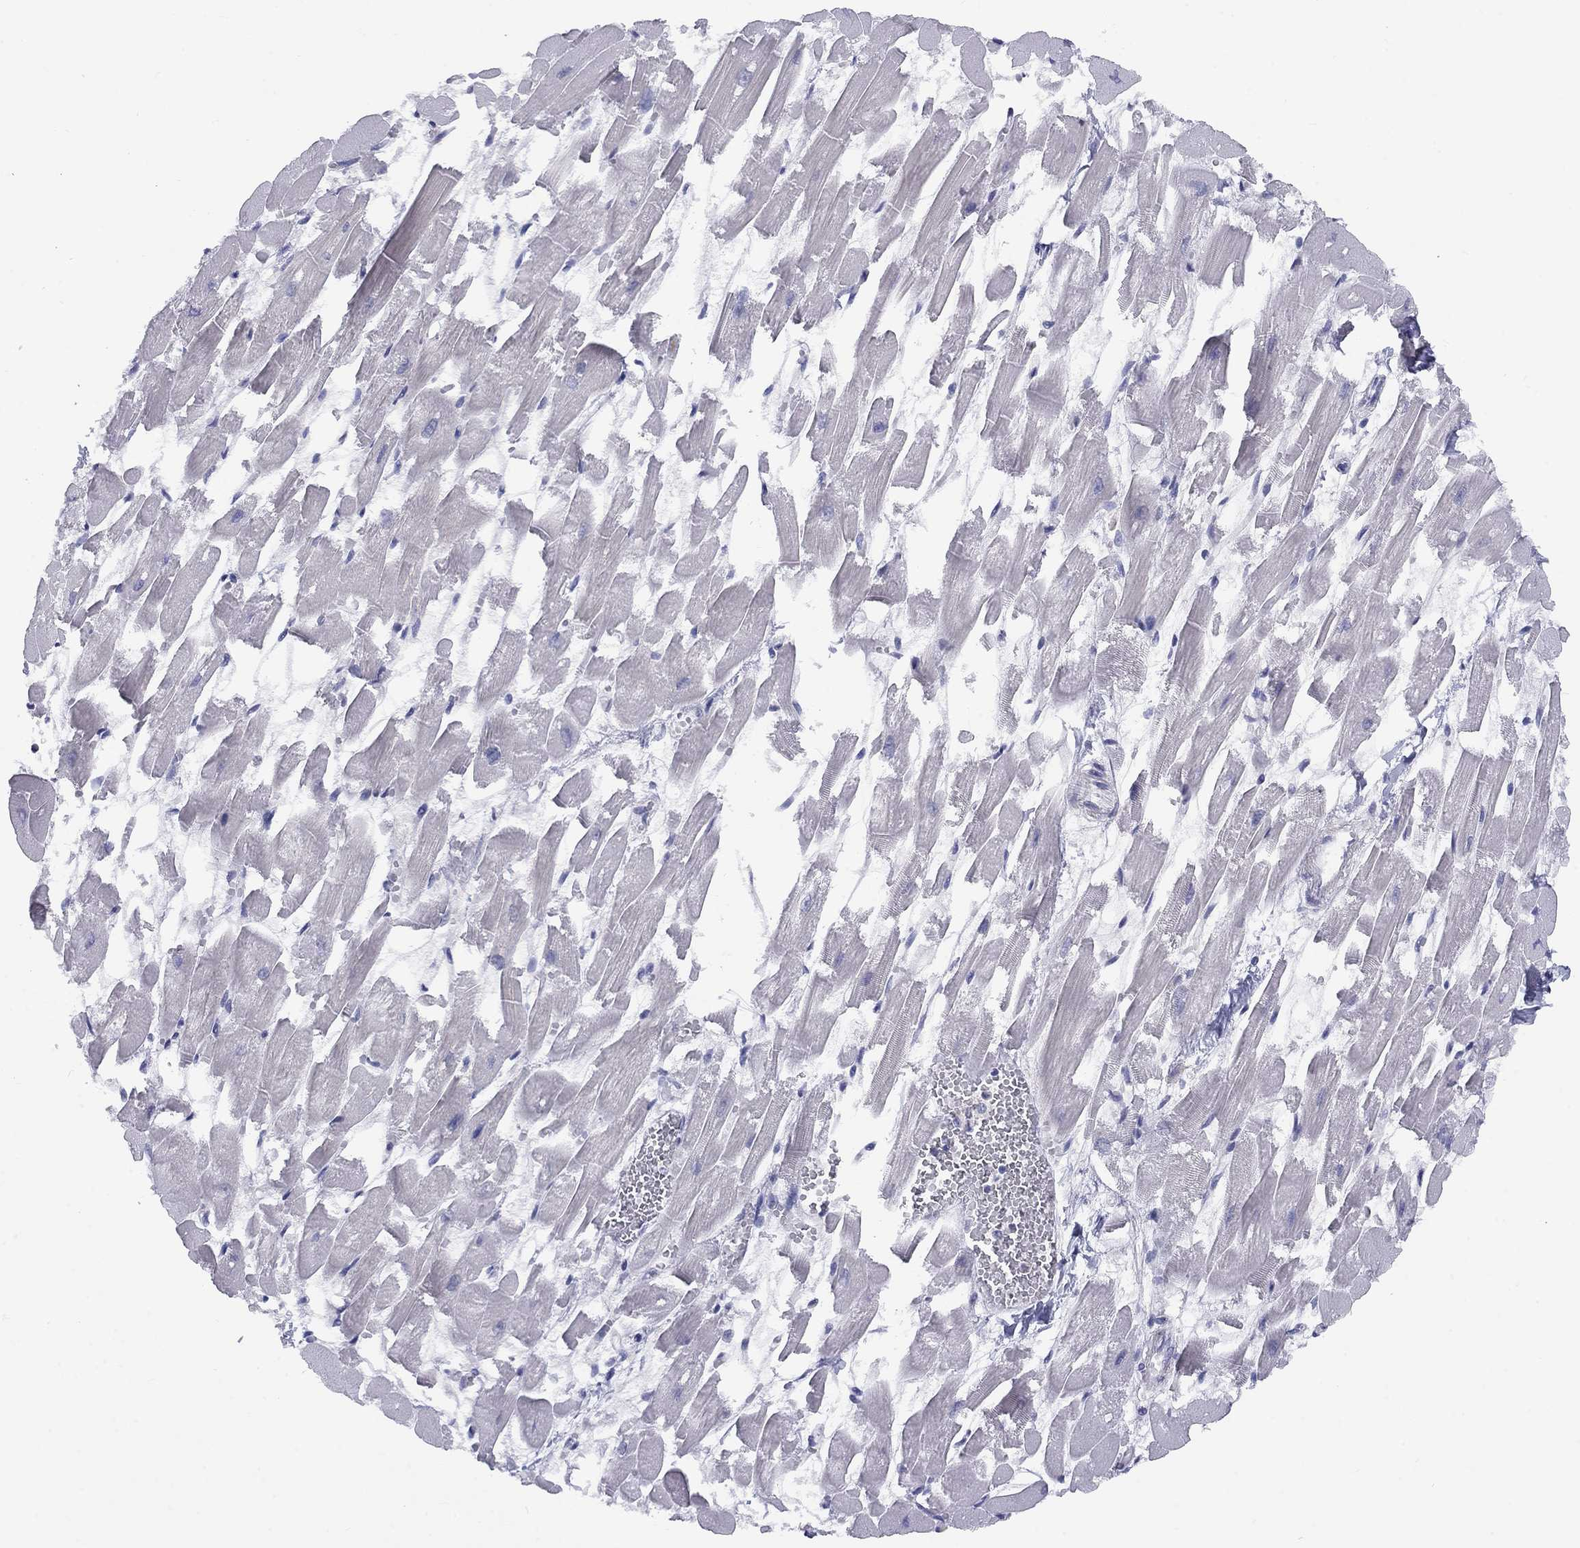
{"staining": {"intensity": "negative", "quantity": "none", "location": "none"}, "tissue": "heart muscle", "cell_type": "Cardiomyocytes", "image_type": "normal", "snomed": [{"axis": "morphology", "description": "Normal tissue, NOS"}, {"axis": "topography", "description": "Heart"}], "caption": "Immunohistochemical staining of unremarkable heart muscle demonstrates no significant positivity in cardiomyocytes.", "gene": "CACNA1A", "patient": {"sex": "female", "age": 52}}